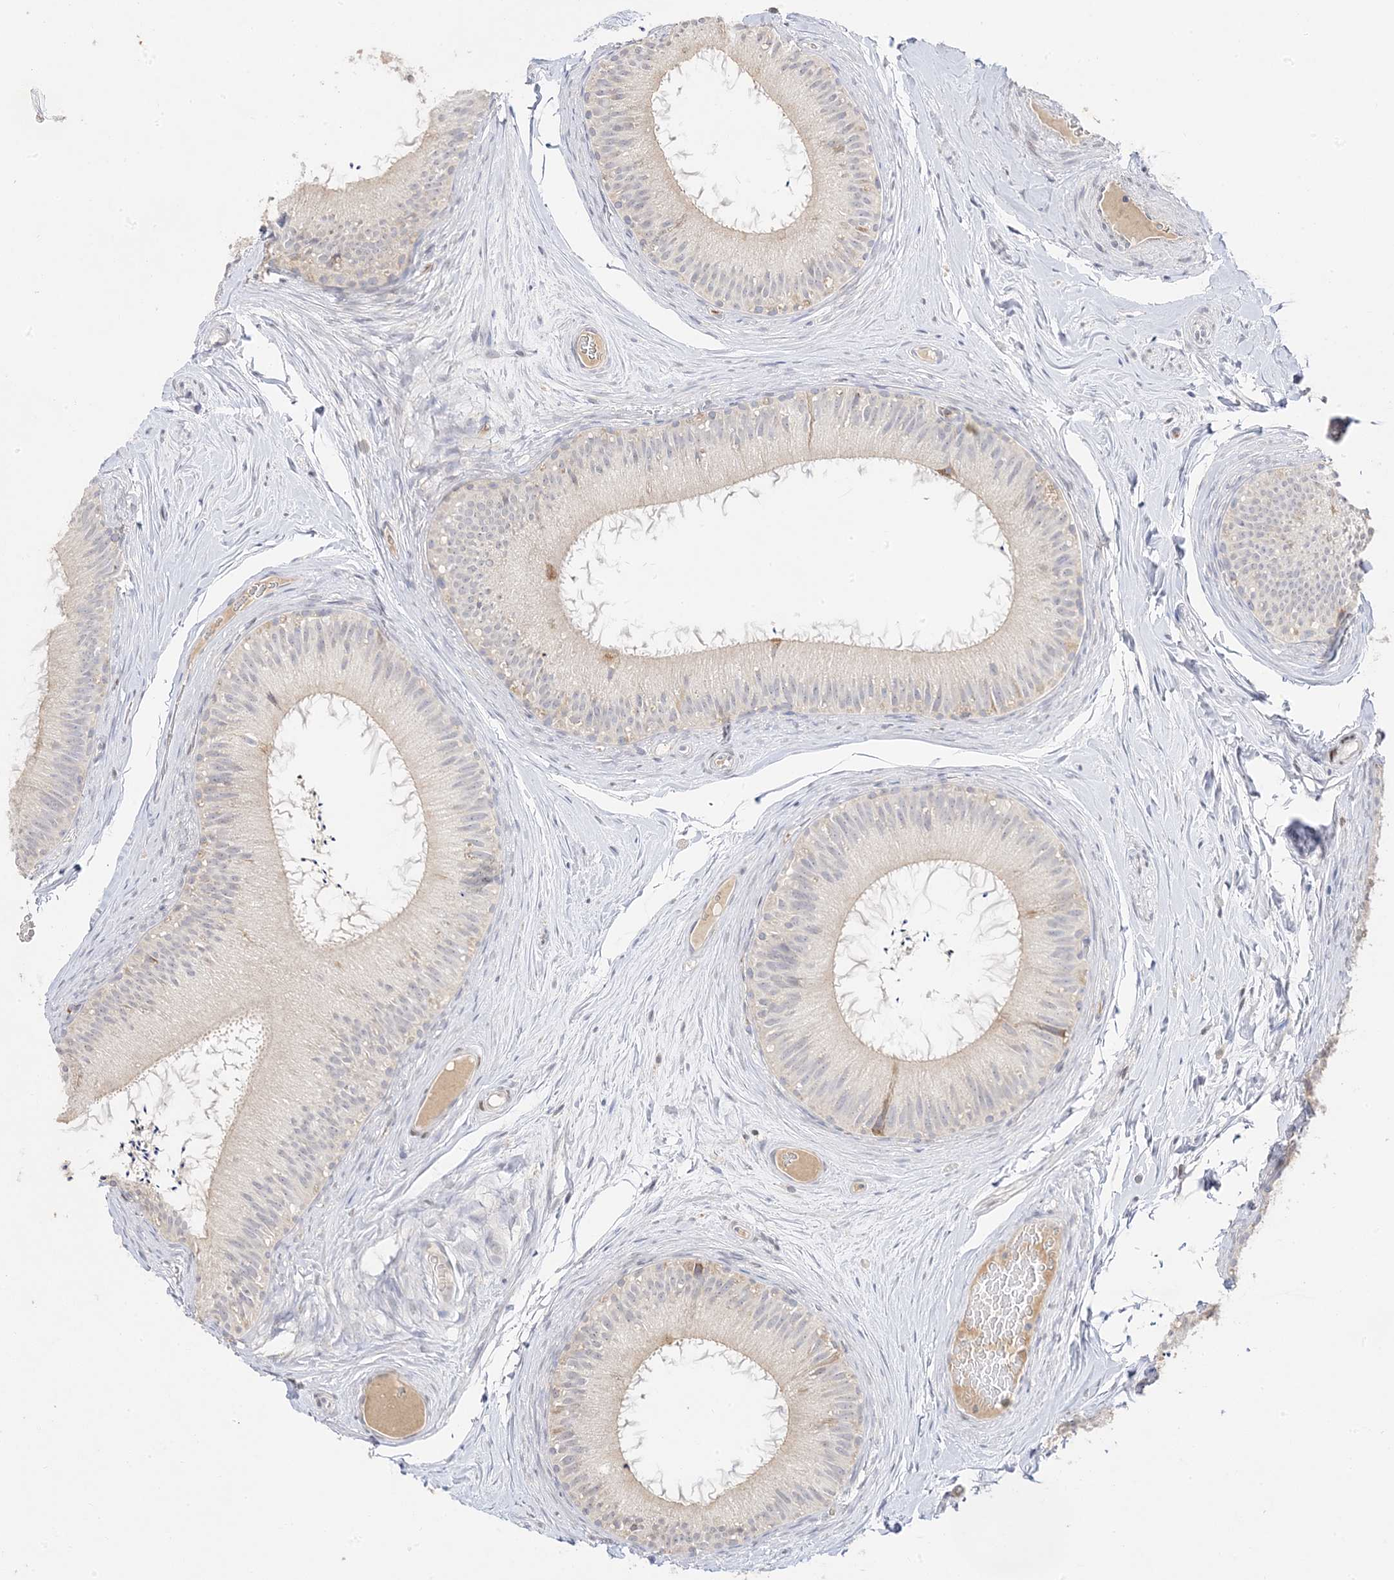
{"staining": {"intensity": "strong", "quantity": "<25%", "location": "cytoplasmic/membranous"}, "tissue": "epididymis", "cell_type": "Glandular cells", "image_type": "normal", "snomed": [{"axis": "morphology", "description": "Normal tissue, NOS"}, {"axis": "topography", "description": "Epididymis"}], "caption": "Protein expression analysis of normal epididymis demonstrates strong cytoplasmic/membranous positivity in approximately <25% of glandular cells.", "gene": "TRANK1", "patient": {"sex": "male", "age": 50}}